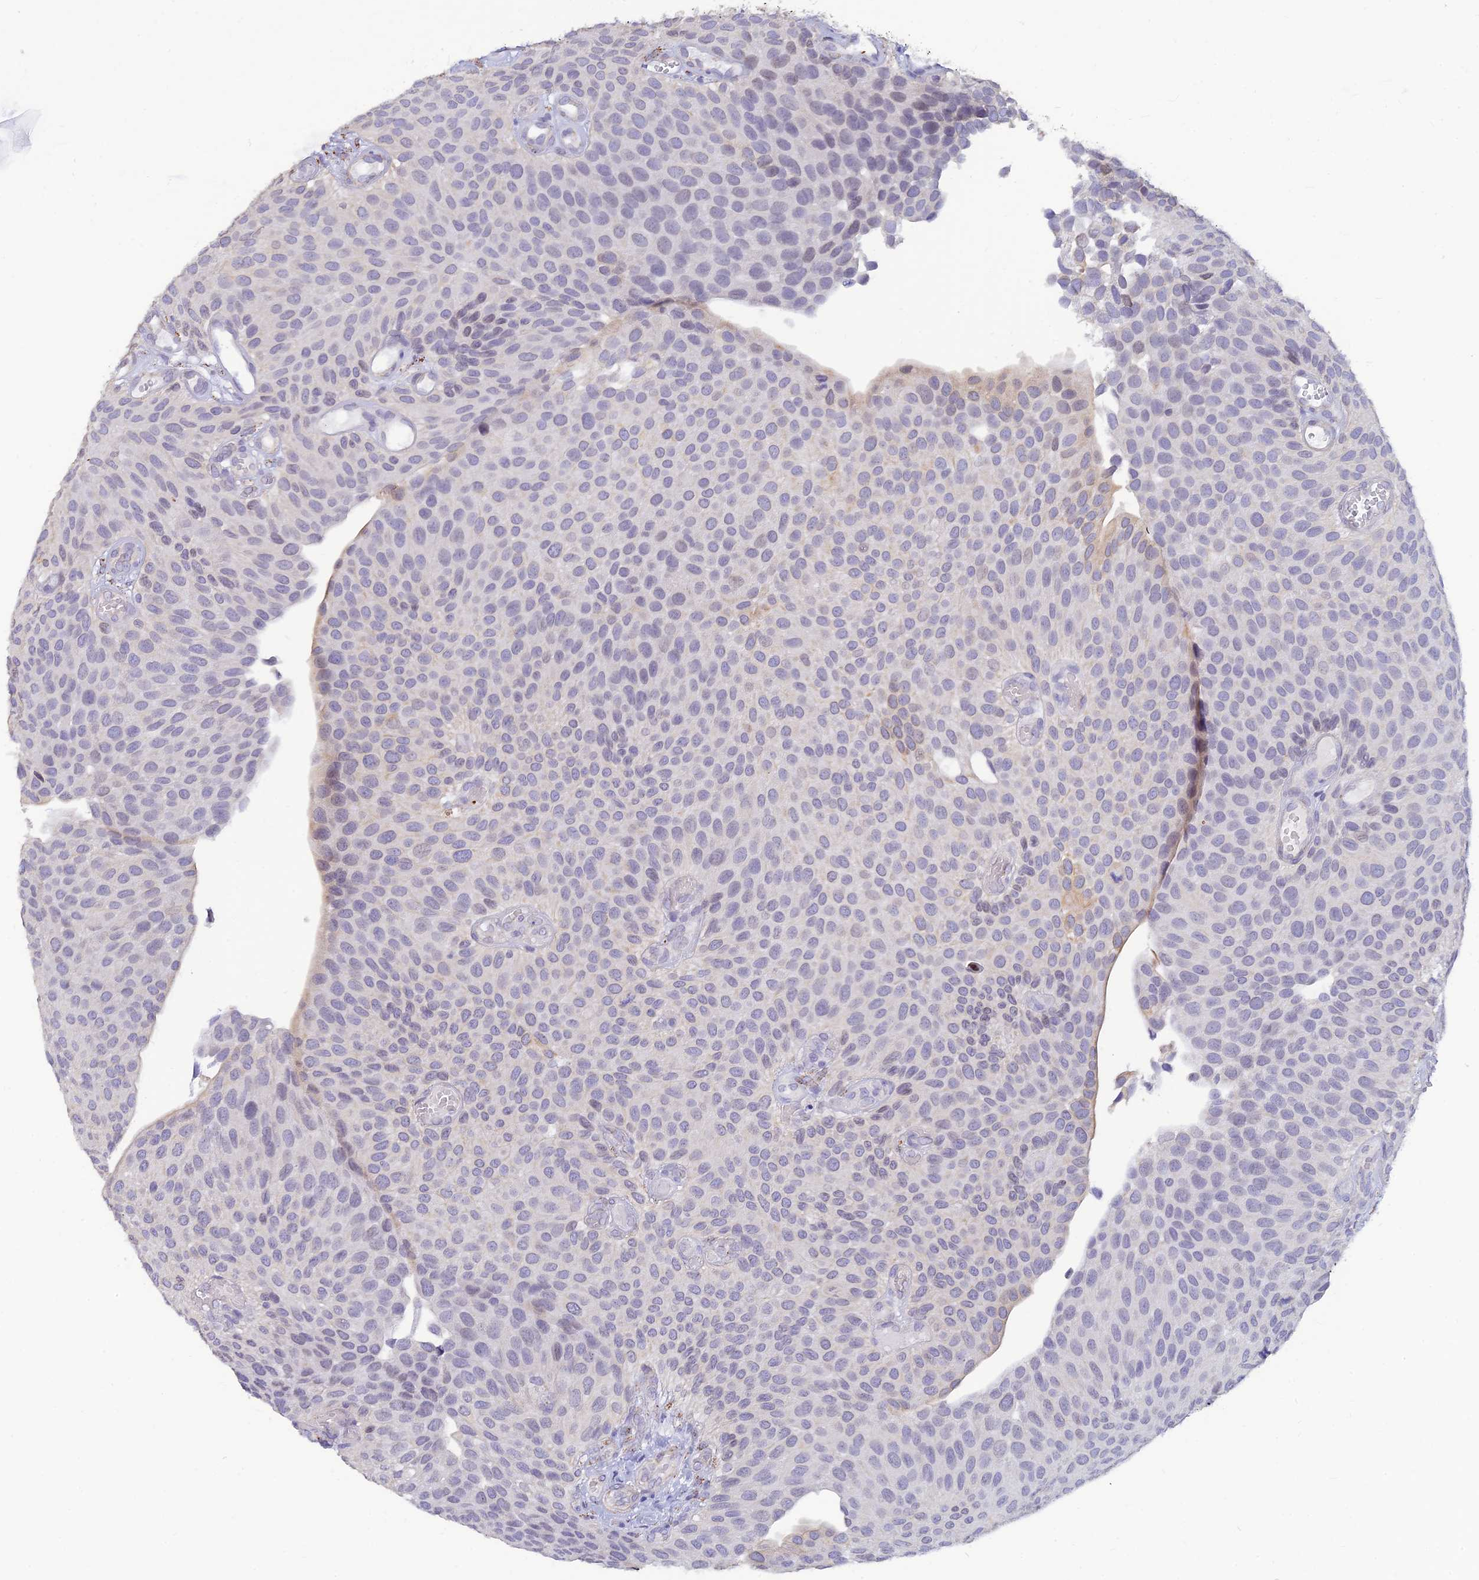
{"staining": {"intensity": "negative", "quantity": "none", "location": "none"}, "tissue": "urothelial cancer", "cell_type": "Tumor cells", "image_type": "cancer", "snomed": [{"axis": "morphology", "description": "Urothelial carcinoma, Low grade"}, {"axis": "topography", "description": "Urinary bladder"}], "caption": "This is a image of immunohistochemistry (IHC) staining of urothelial cancer, which shows no positivity in tumor cells.", "gene": "ALDH1L2", "patient": {"sex": "male", "age": 89}}